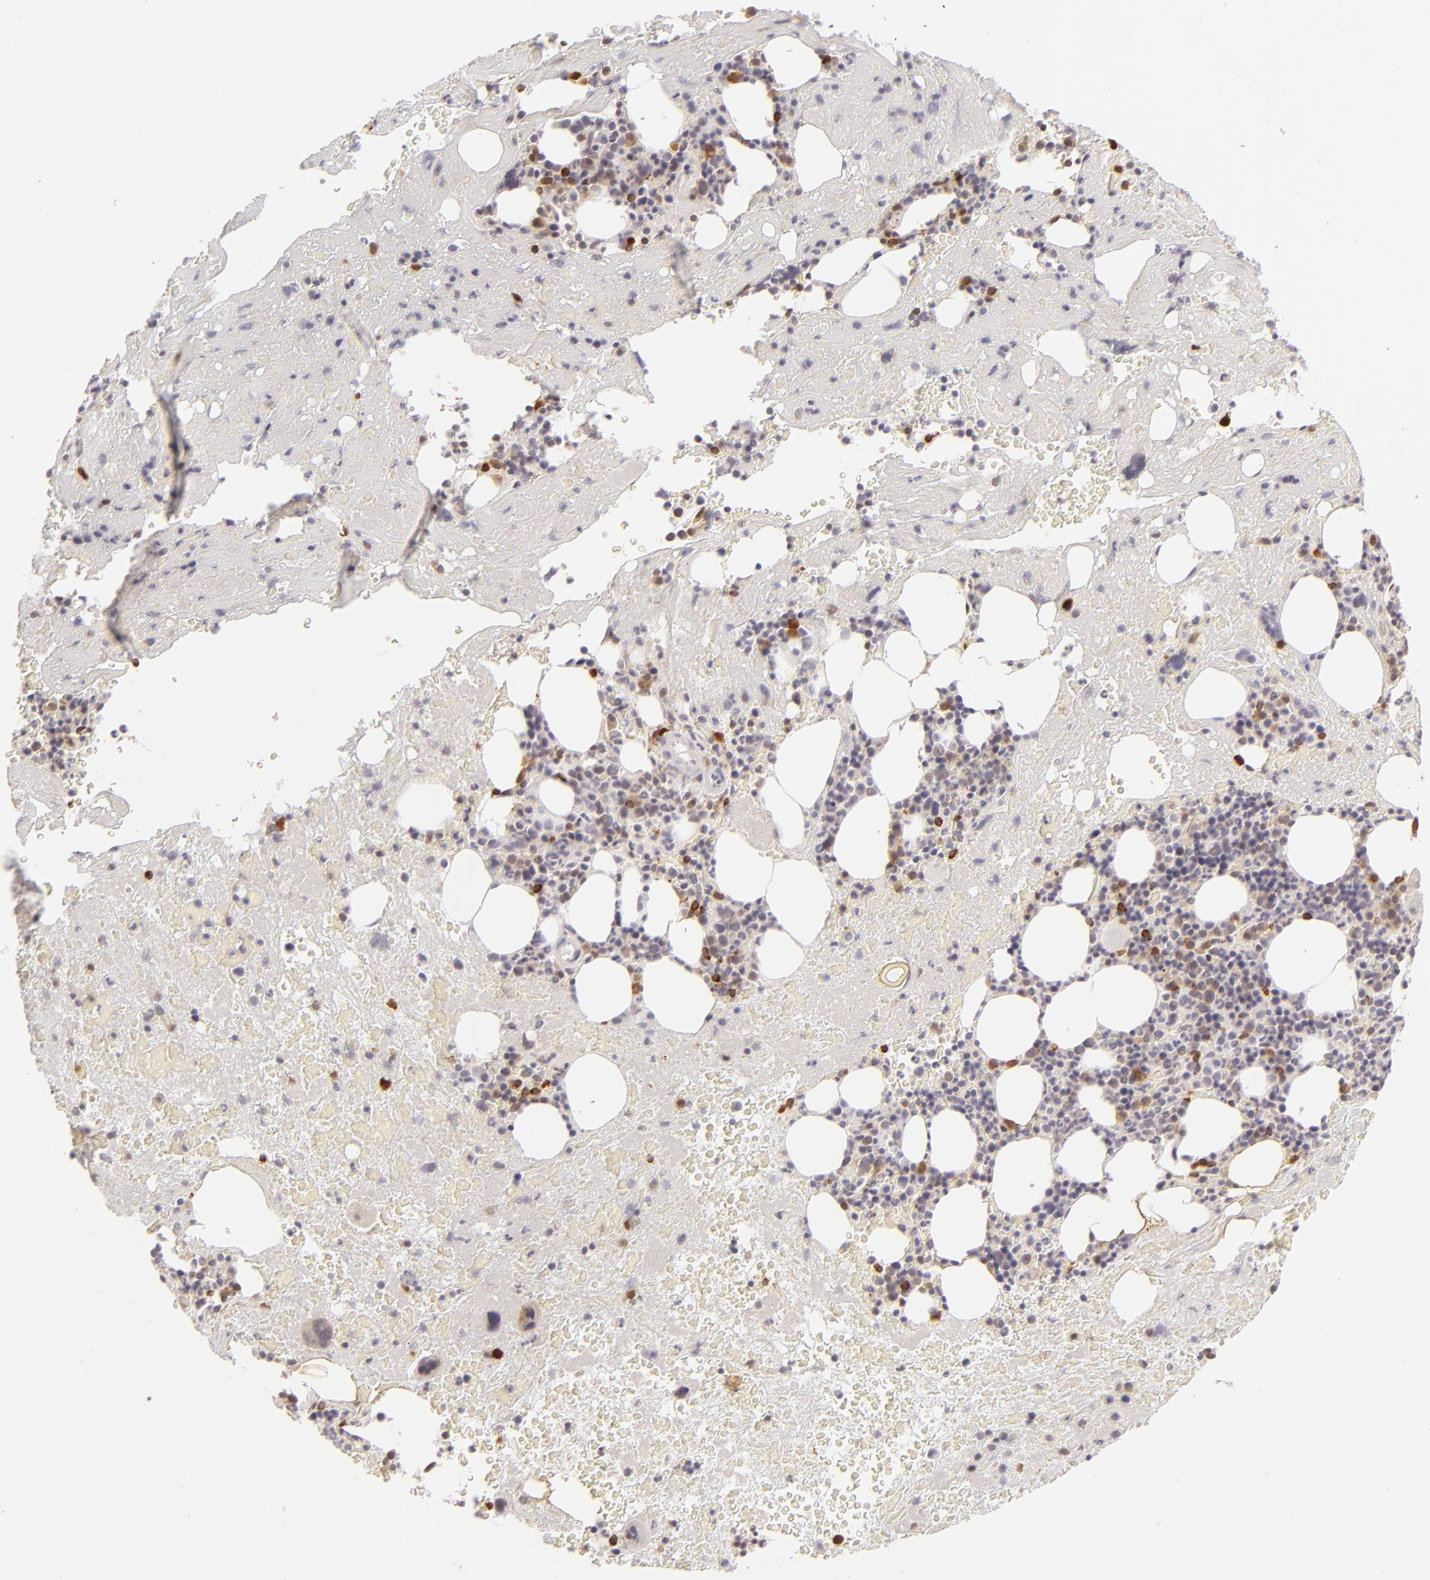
{"staining": {"intensity": "moderate", "quantity": "<25%", "location": "cytoplasmic/membranous"}, "tissue": "bone marrow", "cell_type": "Hematopoietic cells", "image_type": "normal", "snomed": [{"axis": "morphology", "description": "Normal tissue, NOS"}, {"axis": "topography", "description": "Bone marrow"}], "caption": "IHC photomicrograph of normal bone marrow: human bone marrow stained using immunohistochemistry exhibits low levels of moderate protein expression localized specifically in the cytoplasmic/membranous of hematopoietic cells, appearing as a cytoplasmic/membranous brown color.", "gene": "APOBEC3G", "patient": {"sex": "male", "age": 76}}